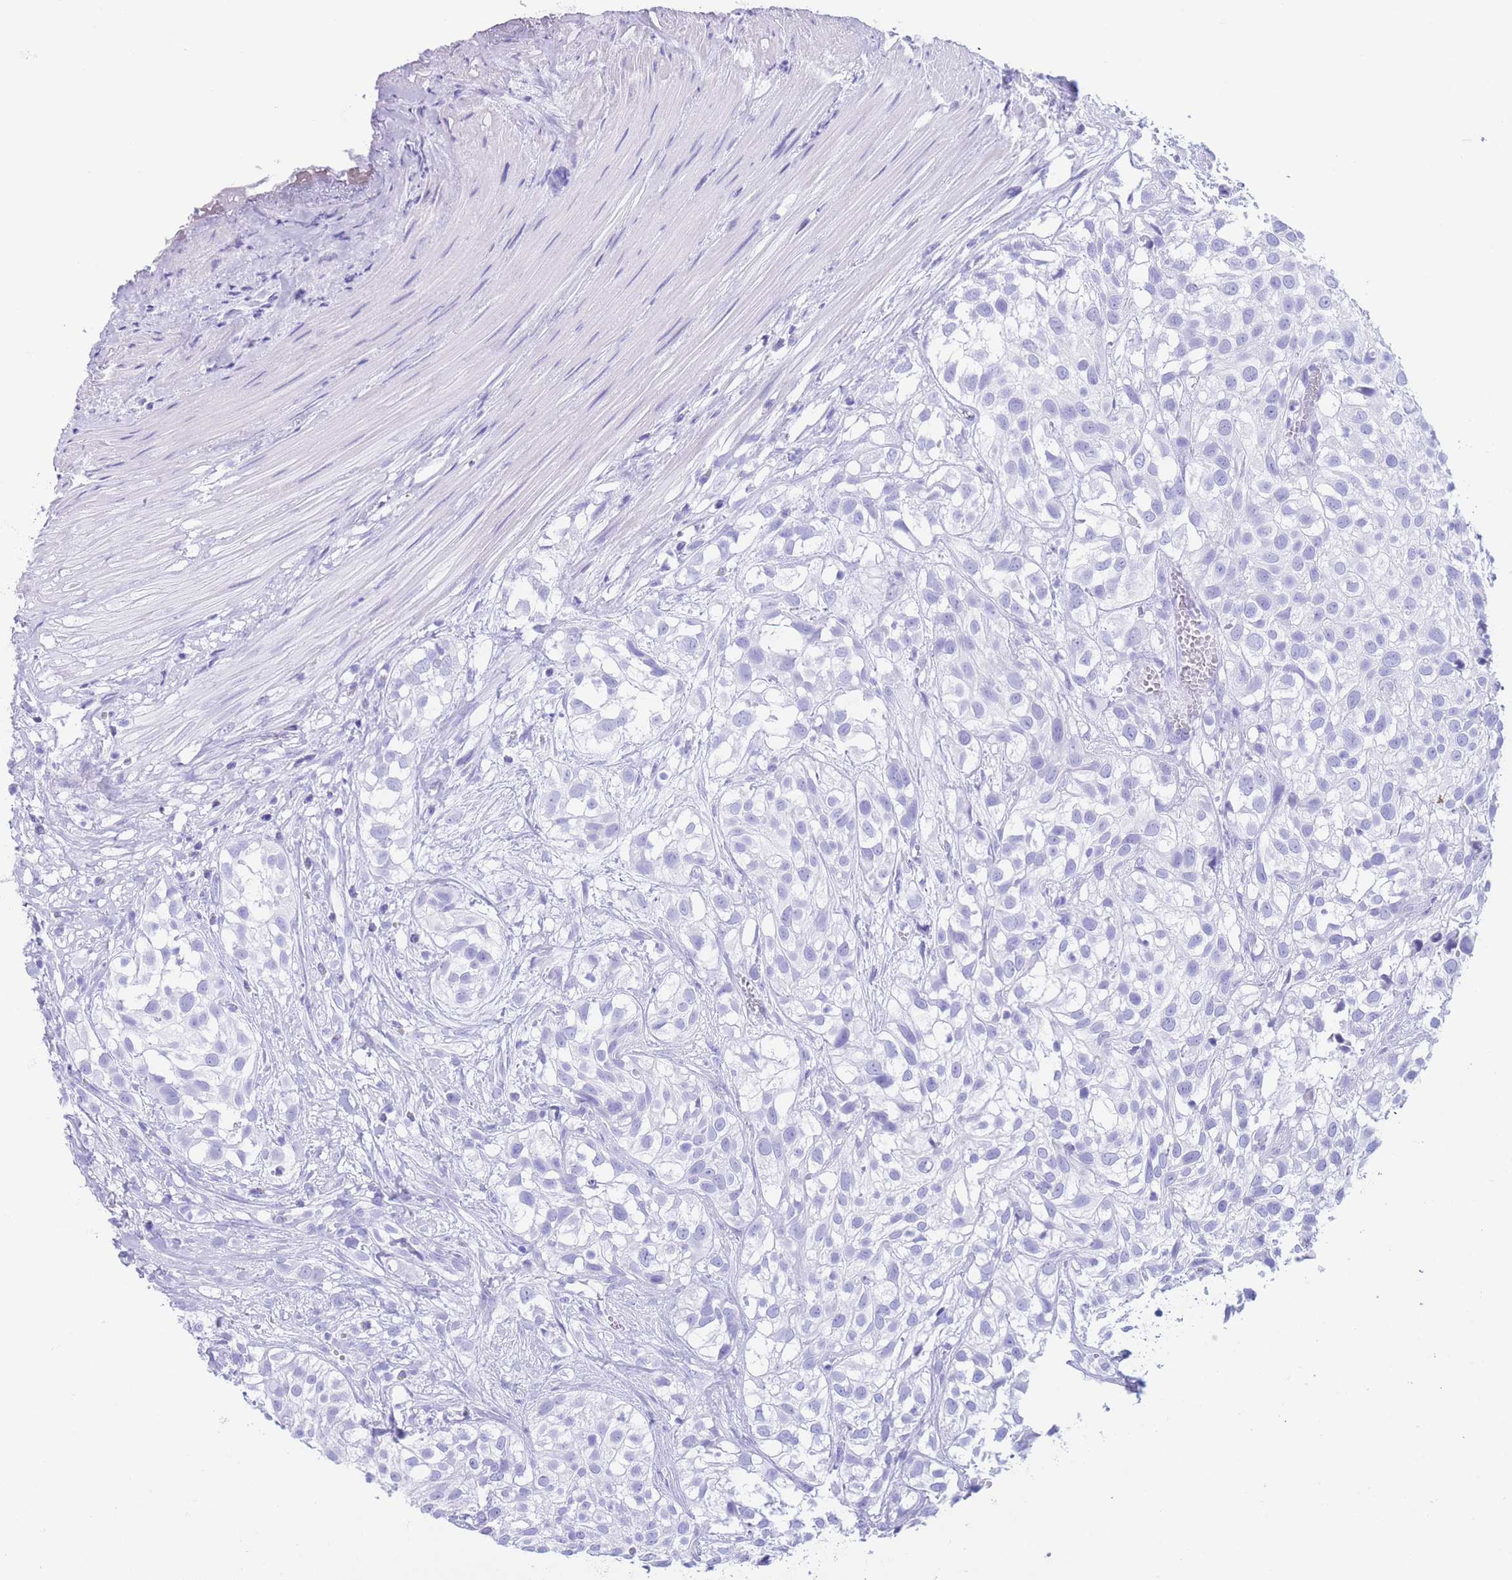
{"staining": {"intensity": "negative", "quantity": "none", "location": "none"}, "tissue": "urothelial cancer", "cell_type": "Tumor cells", "image_type": "cancer", "snomed": [{"axis": "morphology", "description": "Urothelial carcinoma, High grade"}, {"axis": "topography", "description": "Urinary bladder"}], "caption": "Immunohistochemistry (IHC) of human urothelial cancer demonstrates no expression in tumor cells.", "gene": "SLCO1B3", "patient": {"sex": "male", "age": 56}}